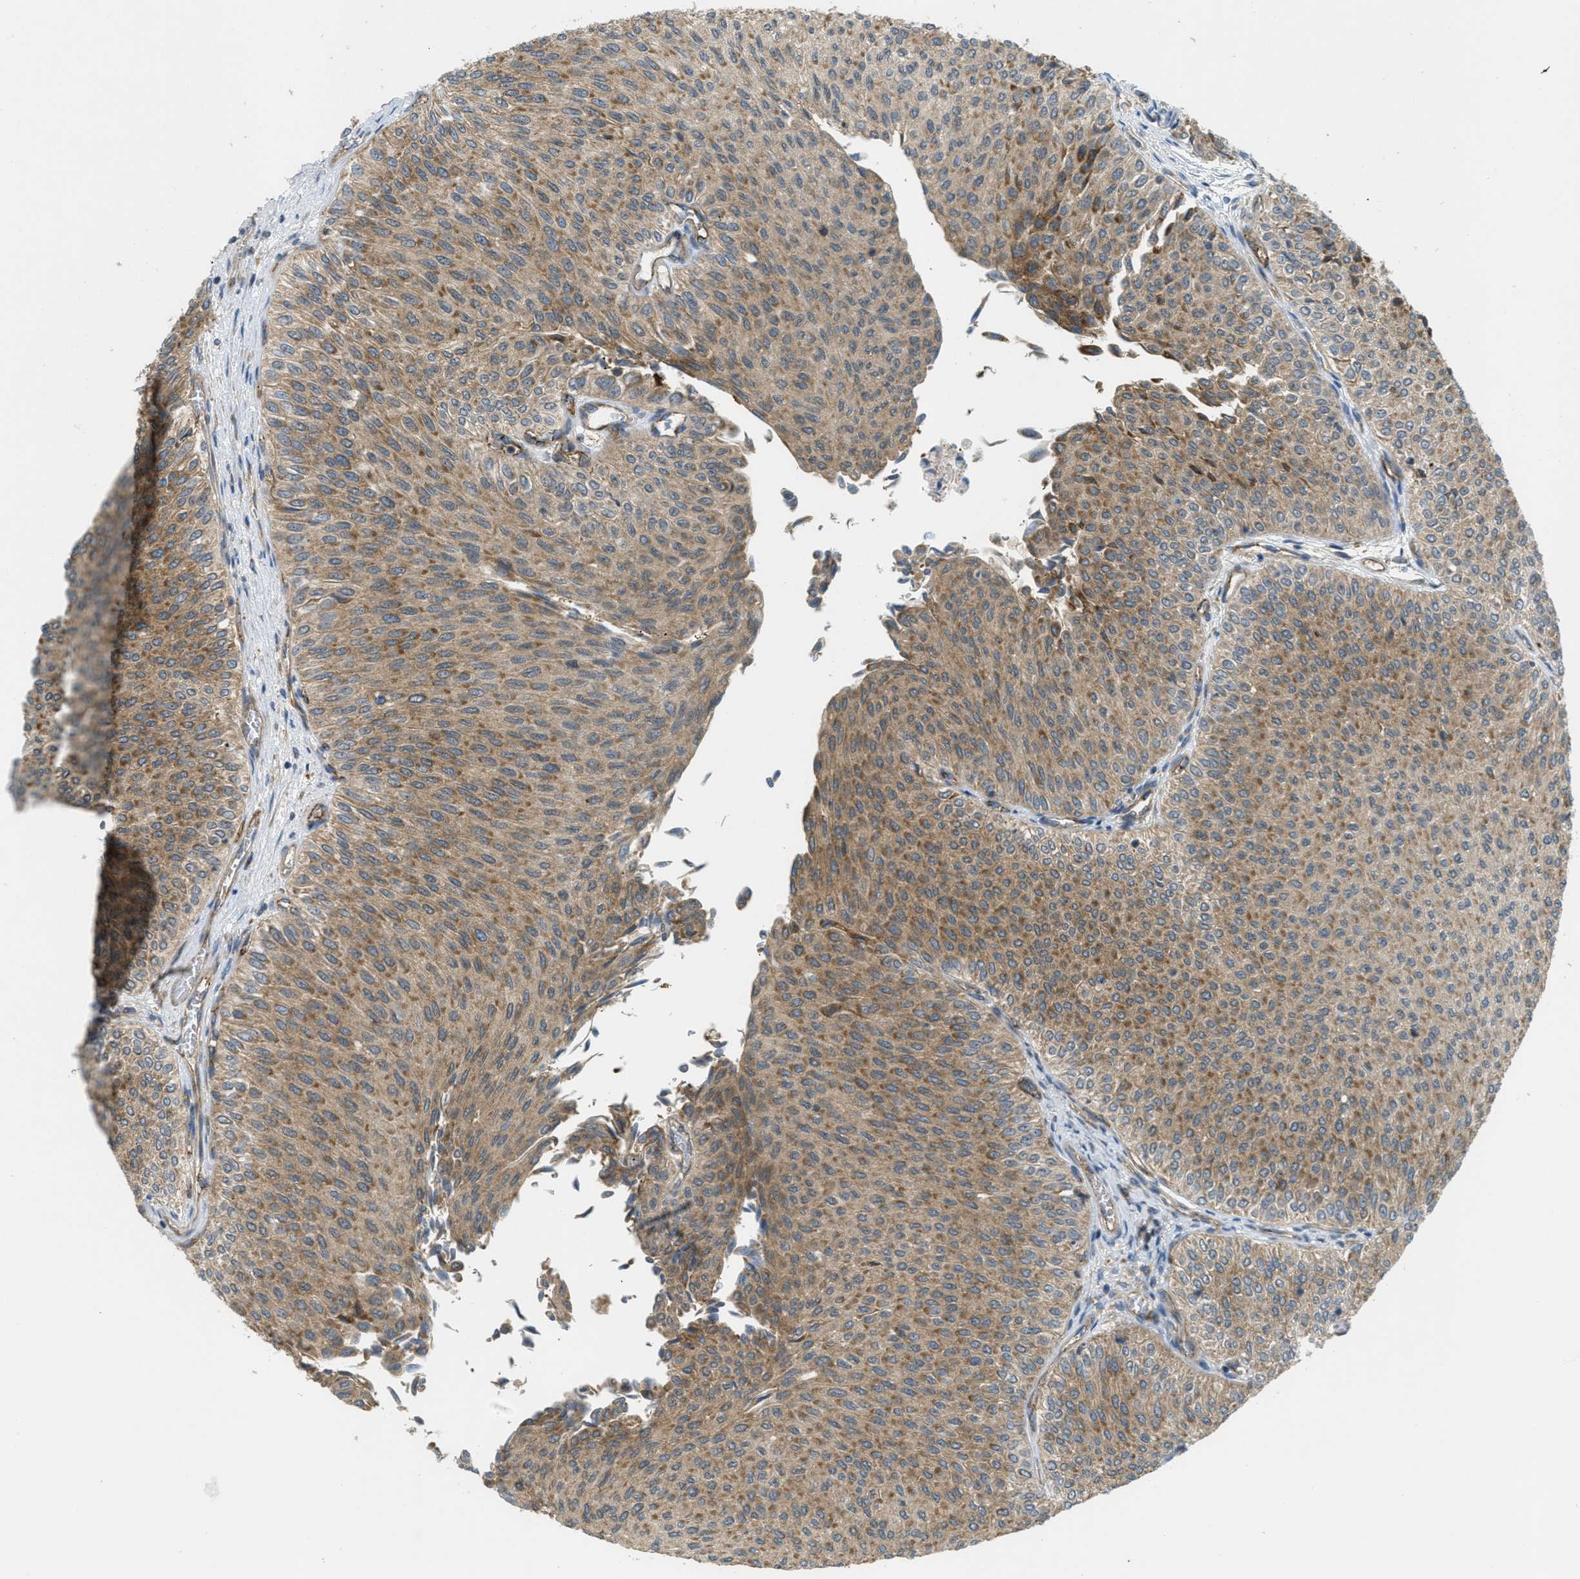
{"staining": {"intensity": "moderate", "quantity": ">75%", "location": "cytoplasmic/membranous"}, "tissue": "urothelial cancer", "cell_type": "Tumor cells", "image_type": "cancer", "snomed": [{"axis": "morphology", "description": "Urothelial carcinoma, Low grade"}, {"axis": "topography", "description": "Urinary bladder"}], "caption": "Immunohistochemistry (IHC) of urothelial cancer demonstrates medium levels of moderate cytoplasmic/membranous positivity in approximately >75% of tumor cells.", "gene": "JCAD", "patient": {"sex": "male", "age": 78}}